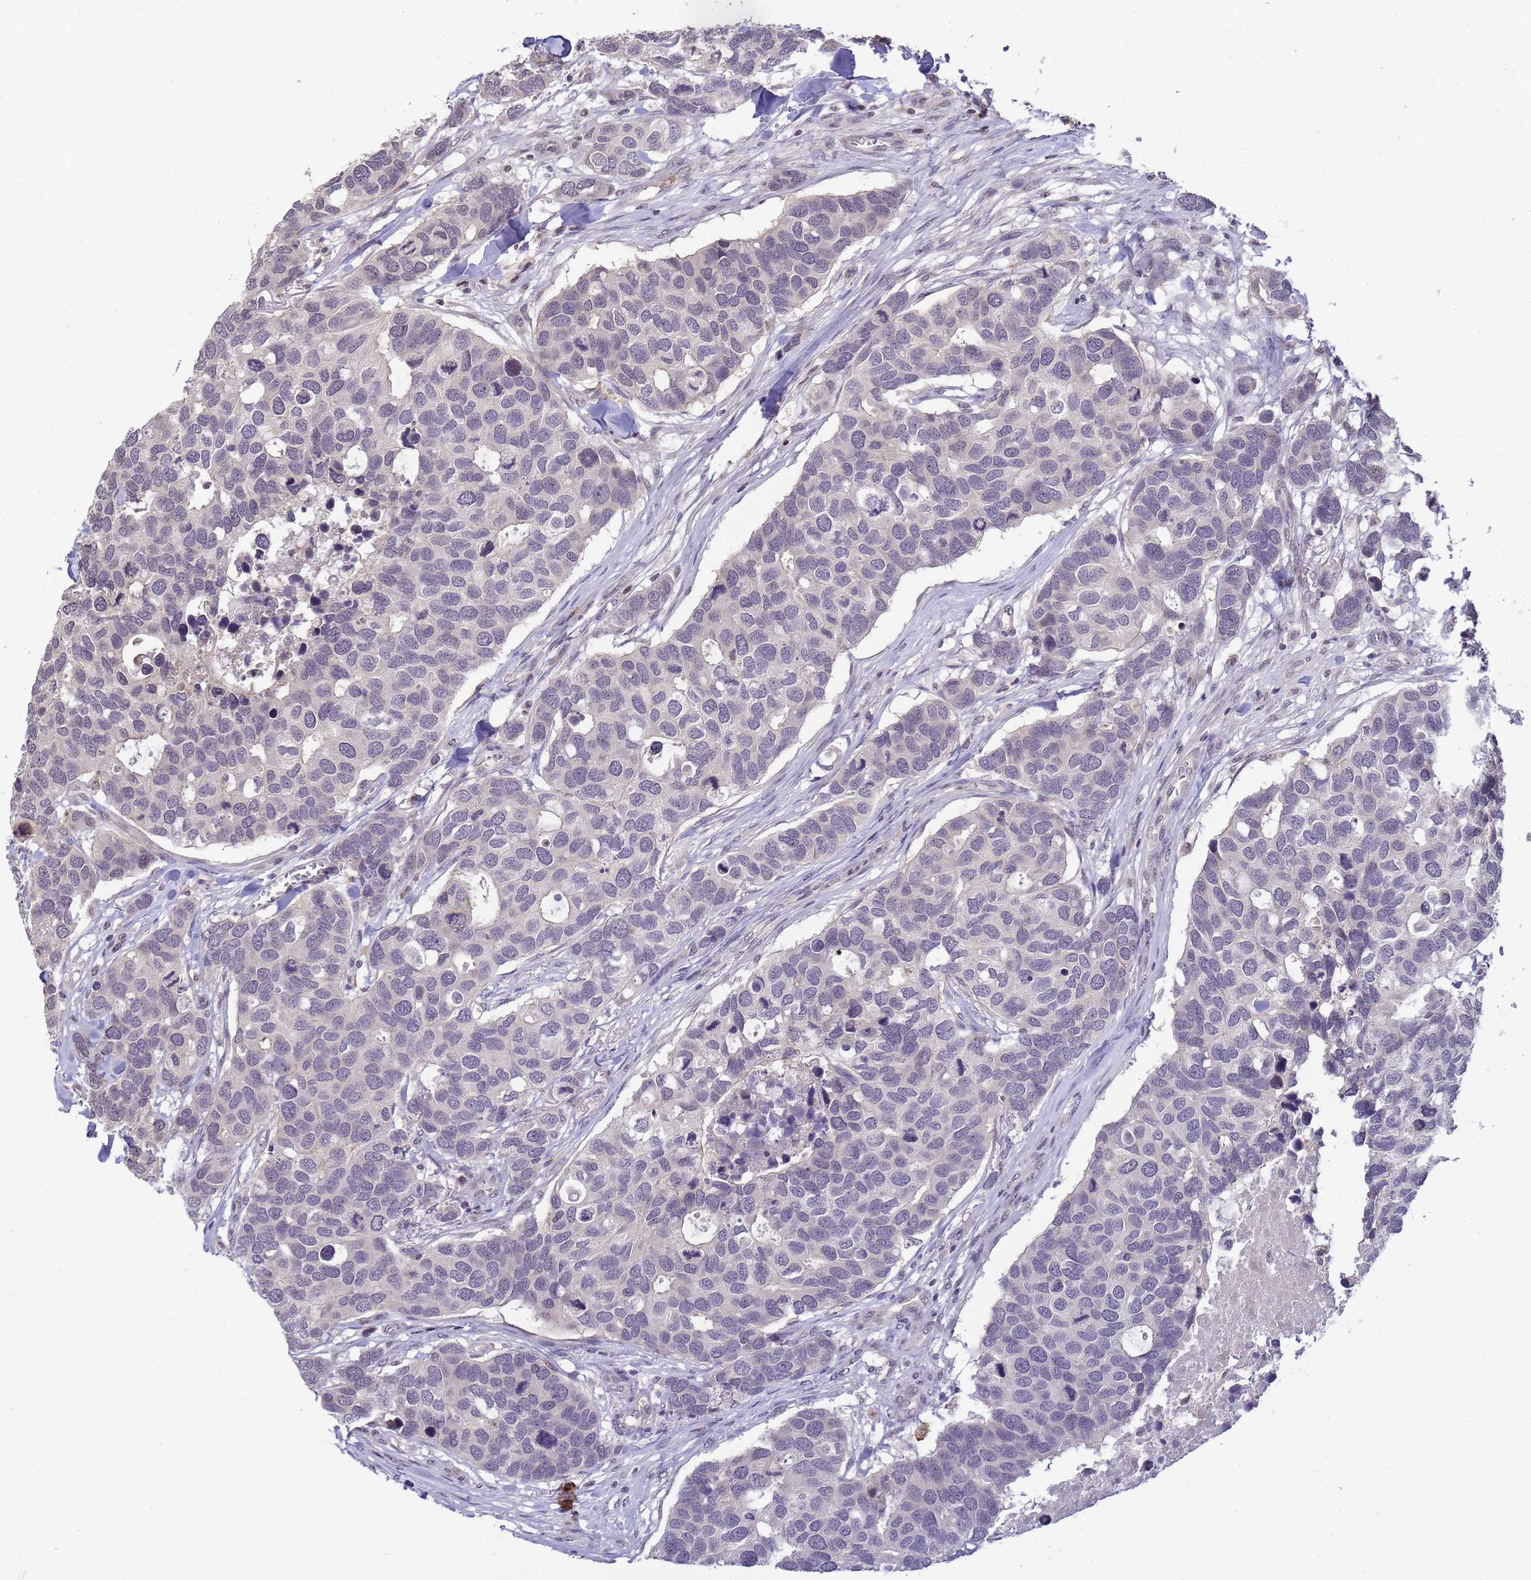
{"staining": {"intensity": "negative", "quantity": "none", "location": "none"}, "tissue": "breast cancer", "cell_type": "Tumor cells", "image_type": "cancer", "snomed": [{"axis": "morphology", "description": "Duct carcinoma"}, {"axis": "topography", "description": "Breast"}], "caption": "A photomicrograph of breast cancer (infiltrating ductal carcinoma) stained for a protein displays no brown staining in tumor cells. (DAB (3,3'-diaminobenzidine) IHC visualized using brightfield microscopy, high magnification).", "gene": "MYL7", "patient": {"sex": "female", "age": 83}}